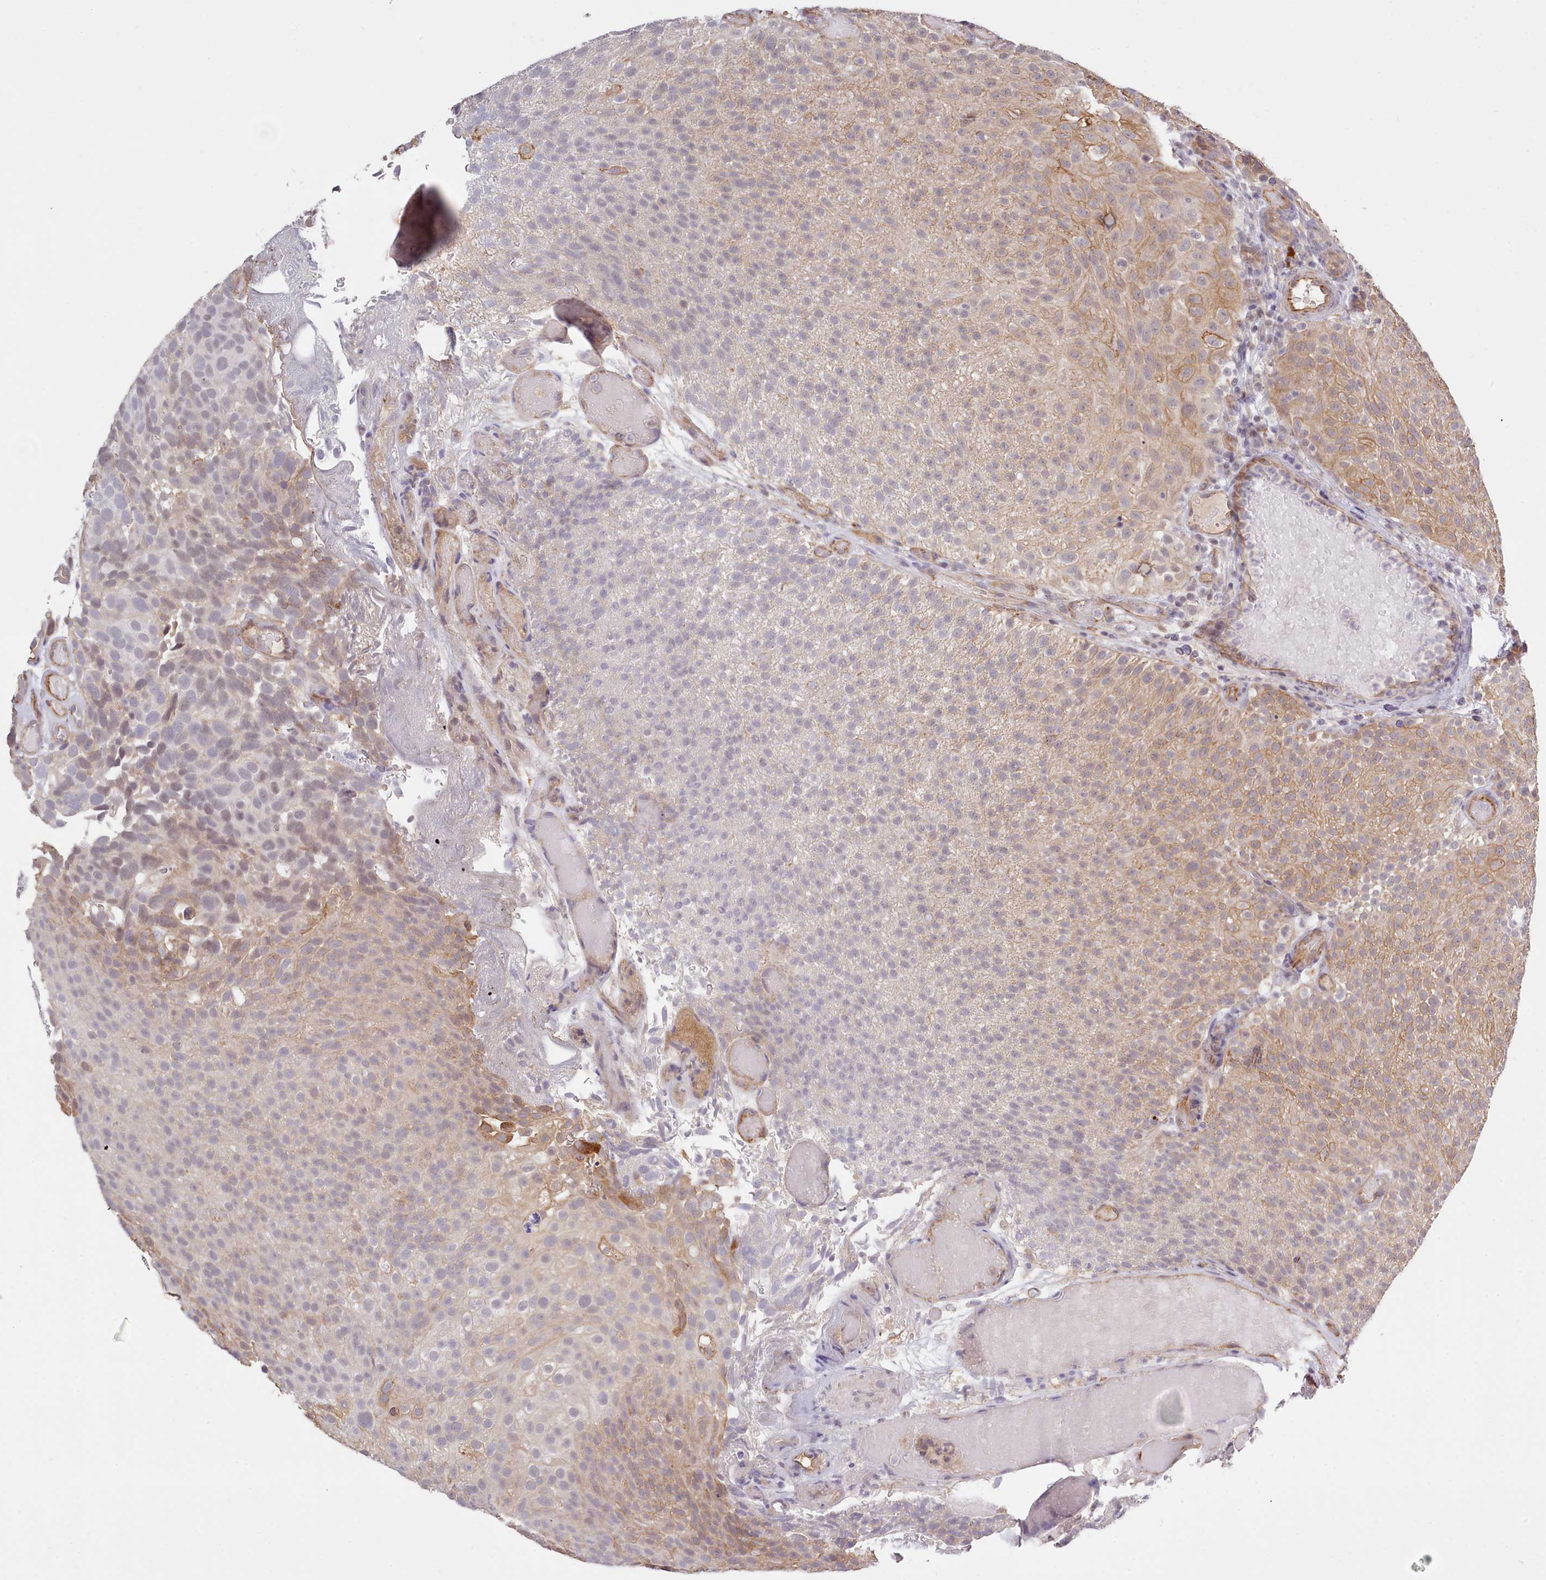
{"staining": {"intensity": "moderate", "quantity": "25%-75%", "location": "cytoplasmic/membranous,nuclear"}, "tissue": "urothelial cancer", "cell_type": "Tumor cells", "image_type": "cancer", "snomed": [{"axis": "morphology", "description": "Urothelial carcinoma, Low grade"}, {"axis": "topography", "description": "Urinary bladder"}], "caption": "Urothelial carcinoma (low-grade) stained for a protein (brown) exhibits moderate cytoplasmic/membranous and nuclear positive positivity in about 25%-75% of tumor cells.", "gene": "ZC3H13", "patient": {"sex": "male", "age": 78}}